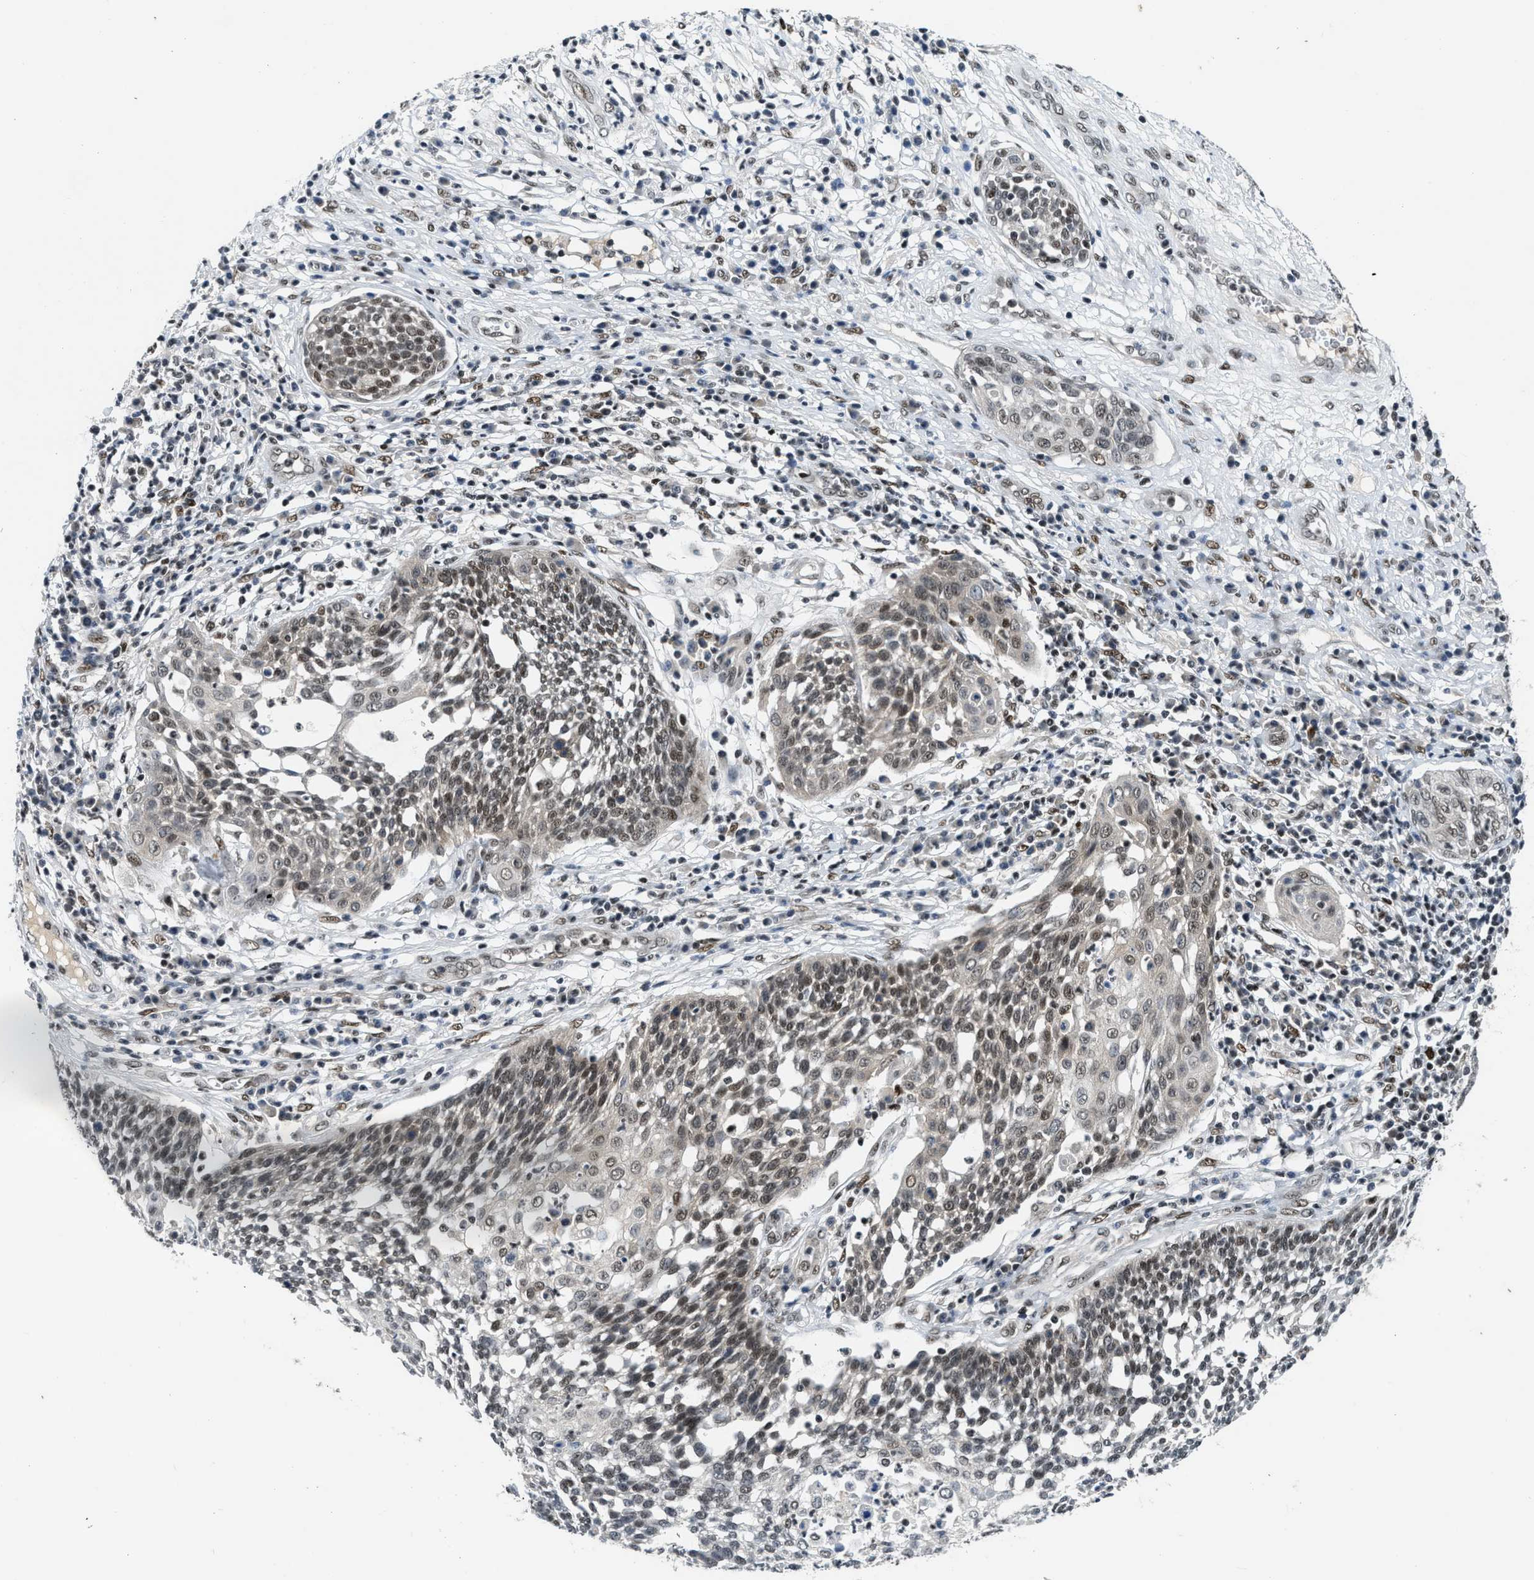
{"staining": {"intensity": "moderate", "quantity": ">75%", "location": "nuclear"}, "tissue": "cervical cancer", "cell_type": "Tumor cells", "image_type": "cancer", "snomed": [{"axis": "morphology", "description": "Squamous cell carcinoma, NOS"}, {"axis": "topography", "description": "Cervix"}], "caption": "This micrograph displays squamous cell carcinoma (cervical) stained with IHC to label a protein in brown. The nuclear of tumor cells show moderate positivity for the protein. Nuclei are counter-stained blue.", "gene": "NCOA1", "patient": {"sex": "female", "age": 34}}